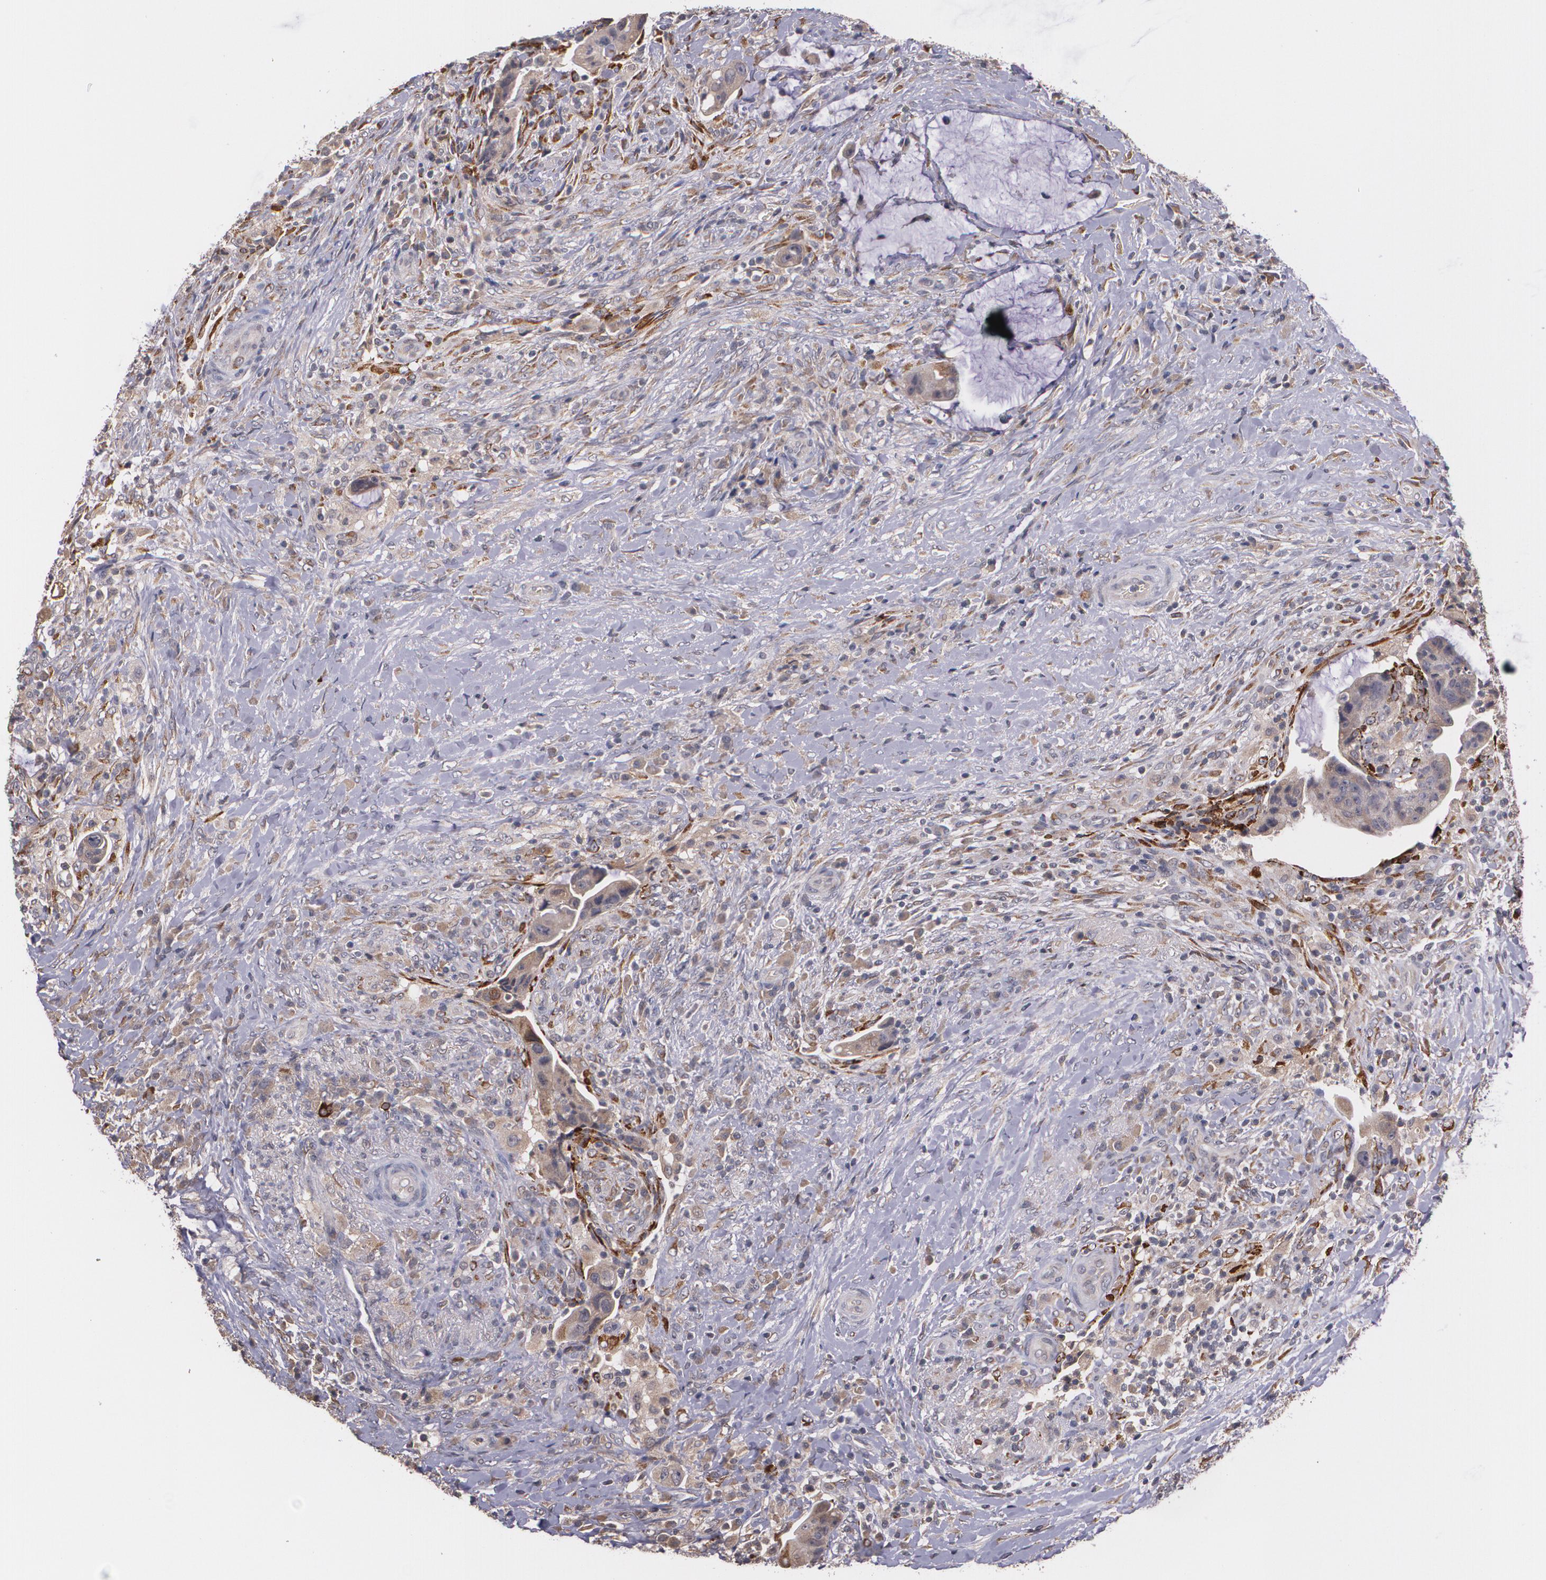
{"staining": {"intensity": "weak", "quantity": "25%-75%", "location": "cytoplasmic/membranous"}, "tissue": "colorectal cancer", "cell_type": "Tumor cells", "image_type": "cancer", "snomed": [{"axis": "morphology", "description": "Adenocarcinoma, NOS"}, {"axis": "topography", "description": "Rectum"}], "caption": "A high-resolution image shows immunohistochemistry staining of colorectal cancer (adenocarcinoma), which shows weak cytoplasmic/membranous staining in about 25%-75% of tumor cells.", "gene": "IFNGR2", "patient": {"sex": "female", "age": 71}}